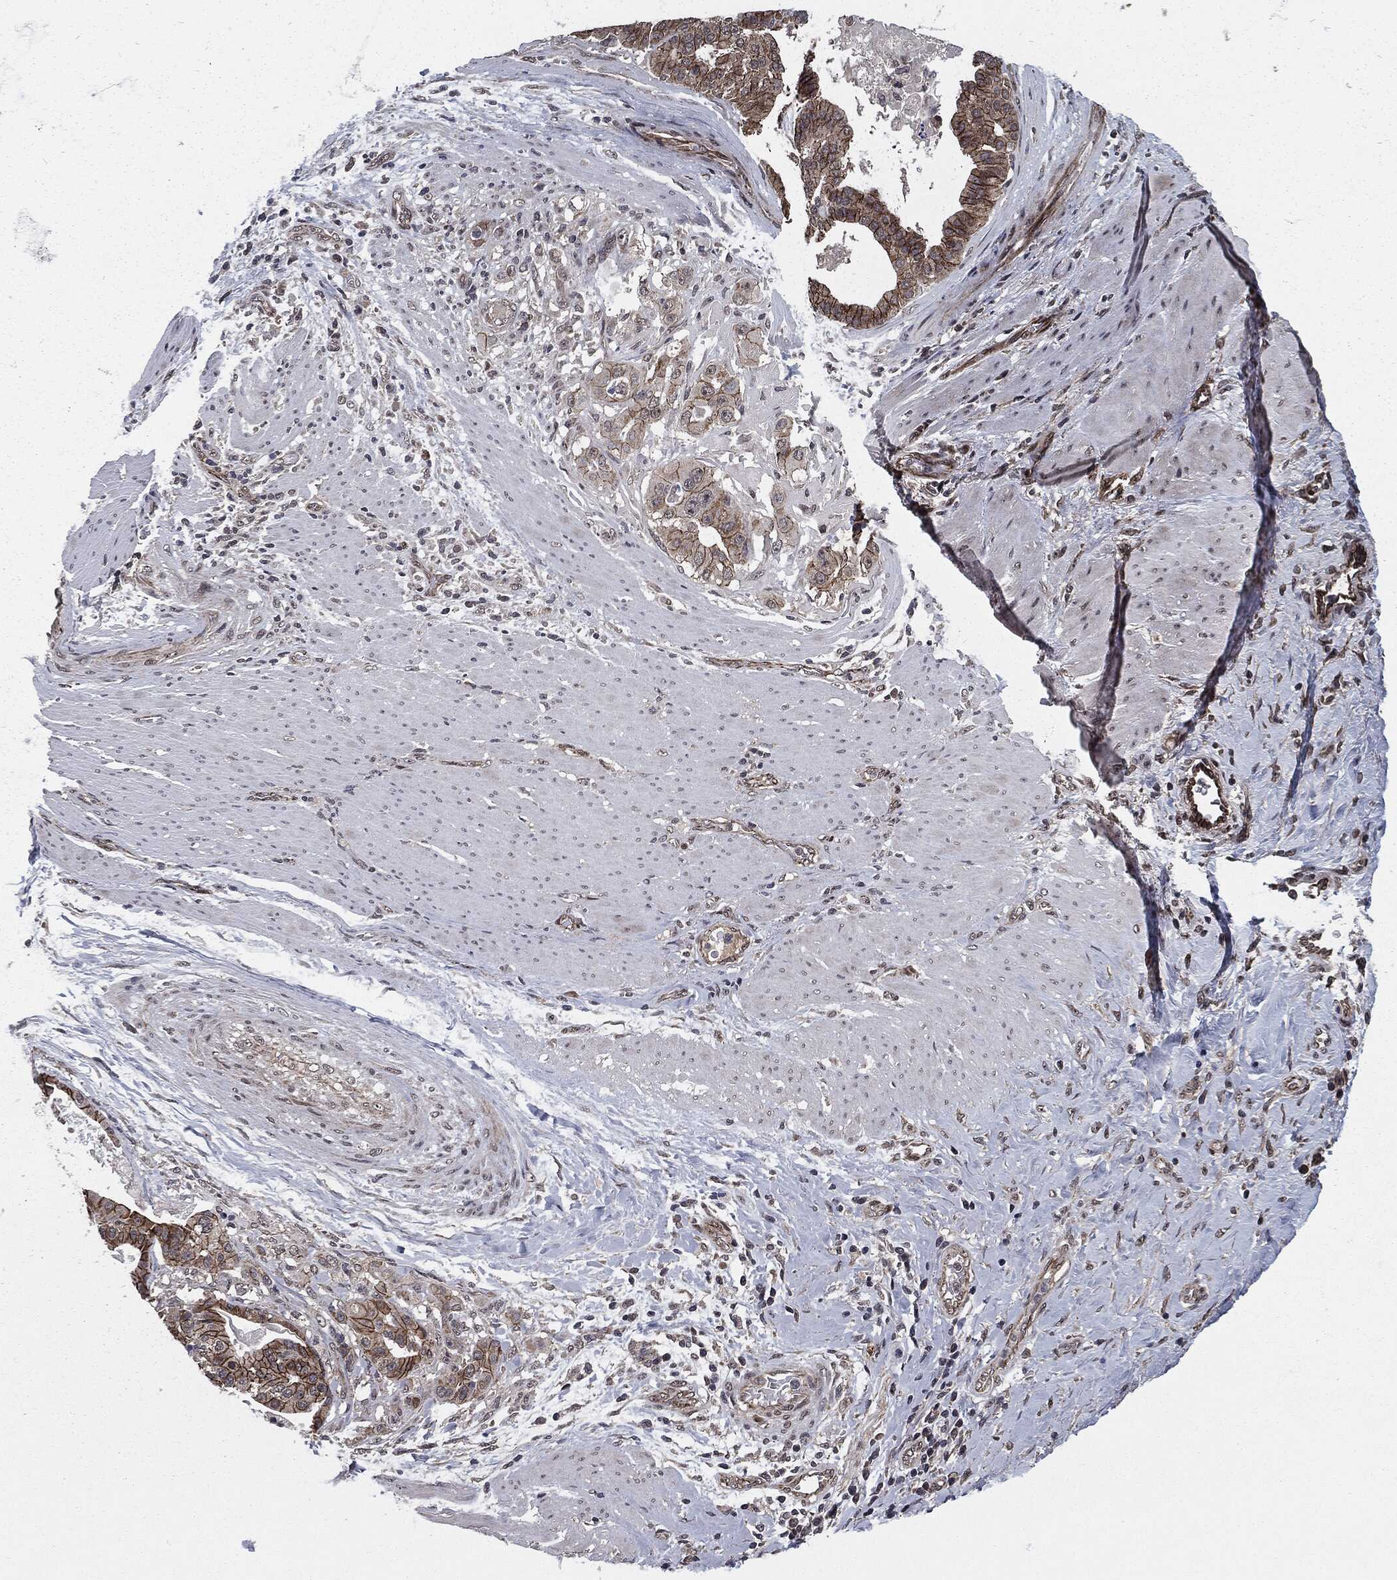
{"staining": {"intensity": "strong", "quantity": "25%-75%", "location": "cytoplasmic/membranous"}, "tissue": "stomach cancer", "cell_type": "Tumor cells", "image_type": "cancer", "snomed": [{"axis": "morphology", "description": "Adenocarcinoma, NOS"}, {"axis": "topography", "description": "Stomach"}], "caption": "A photomicrograph of human stomach cancer stained for a protein exhibits strong cytoplasmic/membranous brown staining in tumor cells.", "gene": "PTPA", "patient": {"sex": "male", "age": 48}}